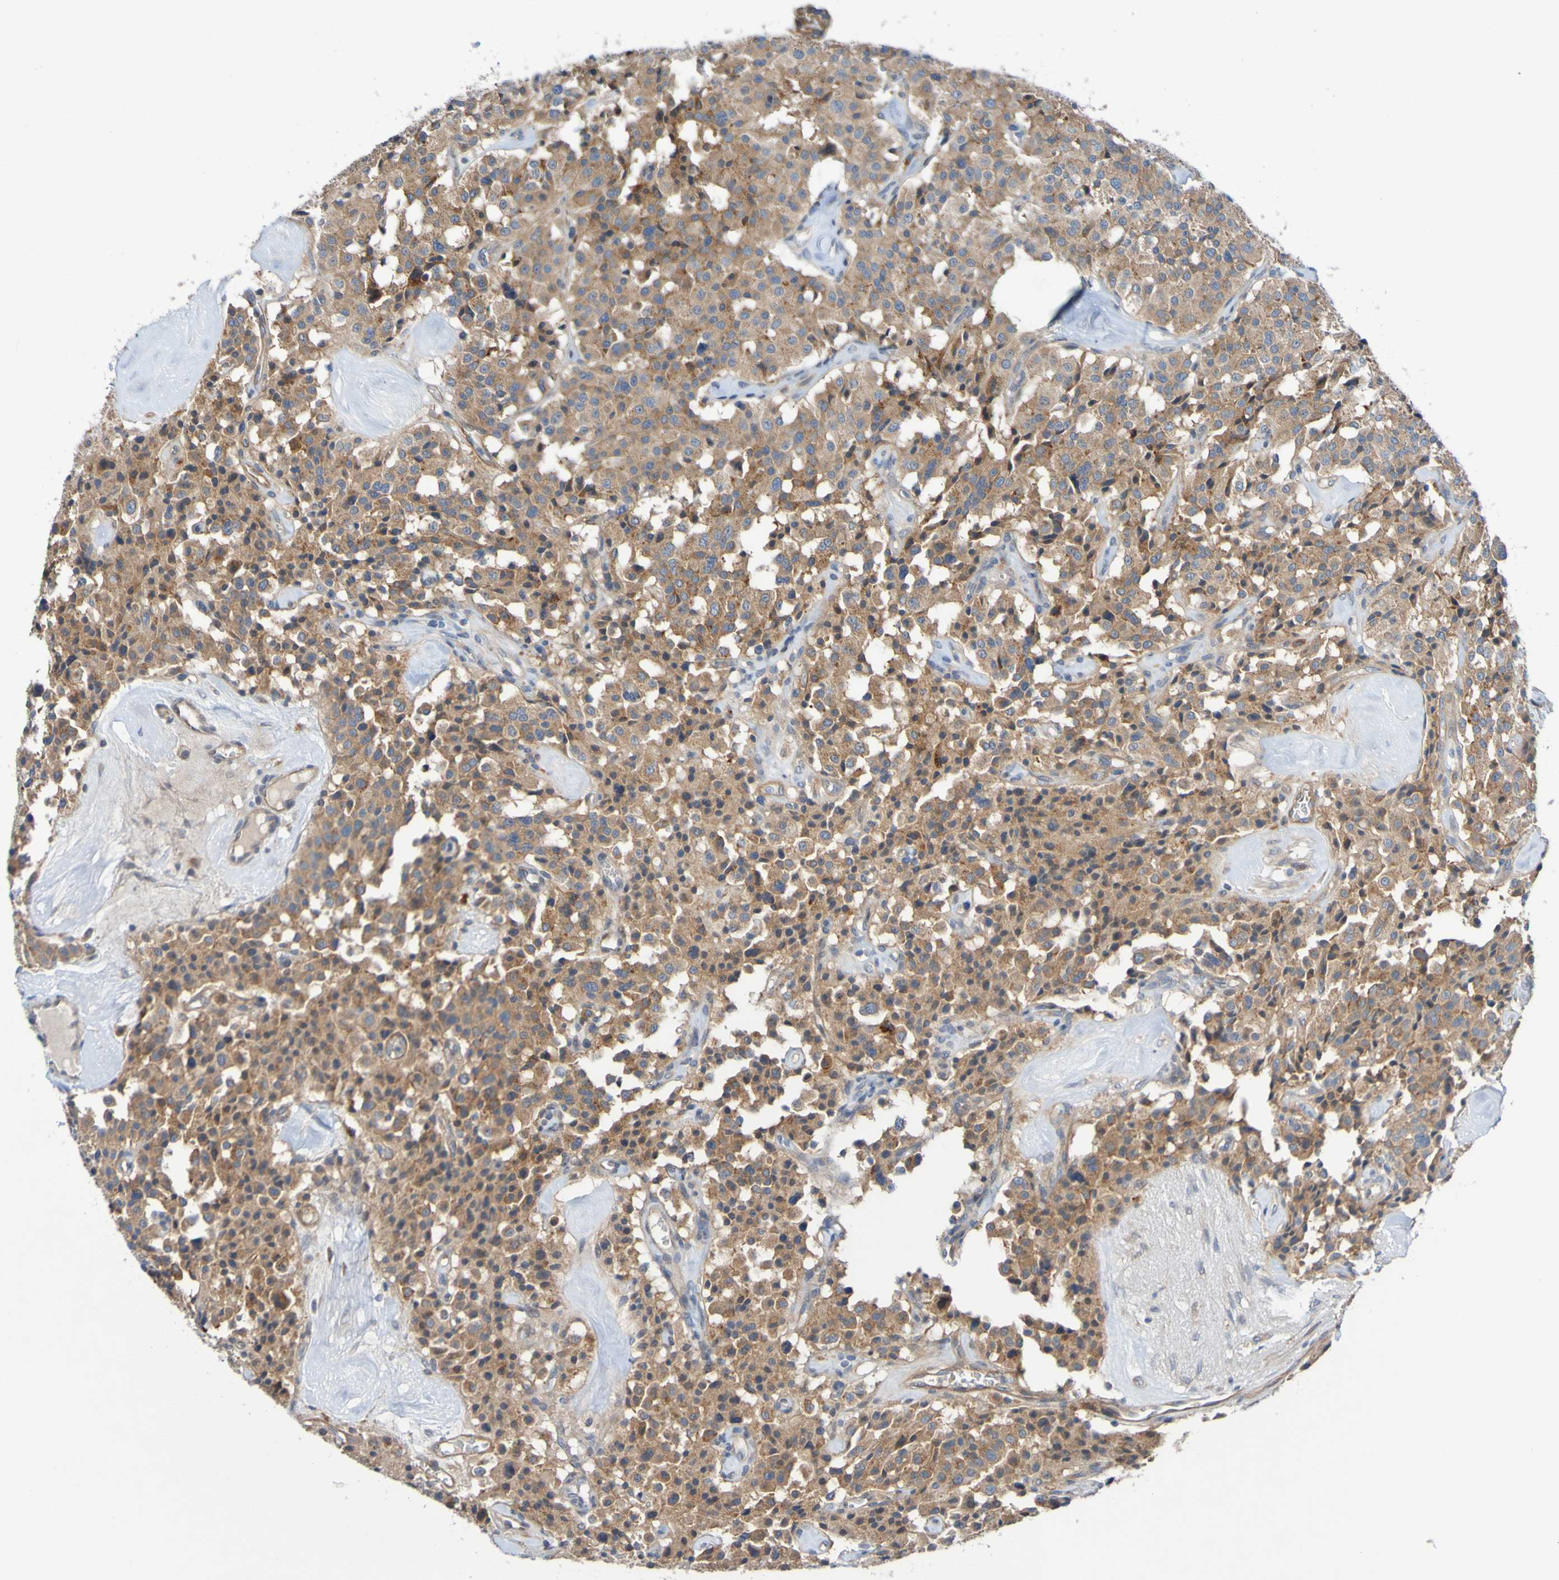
{"staining": {"intensity": "moderate", "quantity": ">75%", "location": "cytoplasmic/membranous"}, "tissue": "carcinoid", "cell_type": "Tumor cells", "image_type": "cancer", "snomed": [{"axis": "morphology", "description": "Carcinoid, malignant, NOS"}, {"axis": "topography", "description": "Lung"}], "caption": "There is medium levels of moderate cytoplasmic/membranous expression in tumor cells of carcinoid, as demonstrated by immunohistochemical staining (brown color).", "gene": "SDK1", "patient": {"sex": "male", "age": 30}}